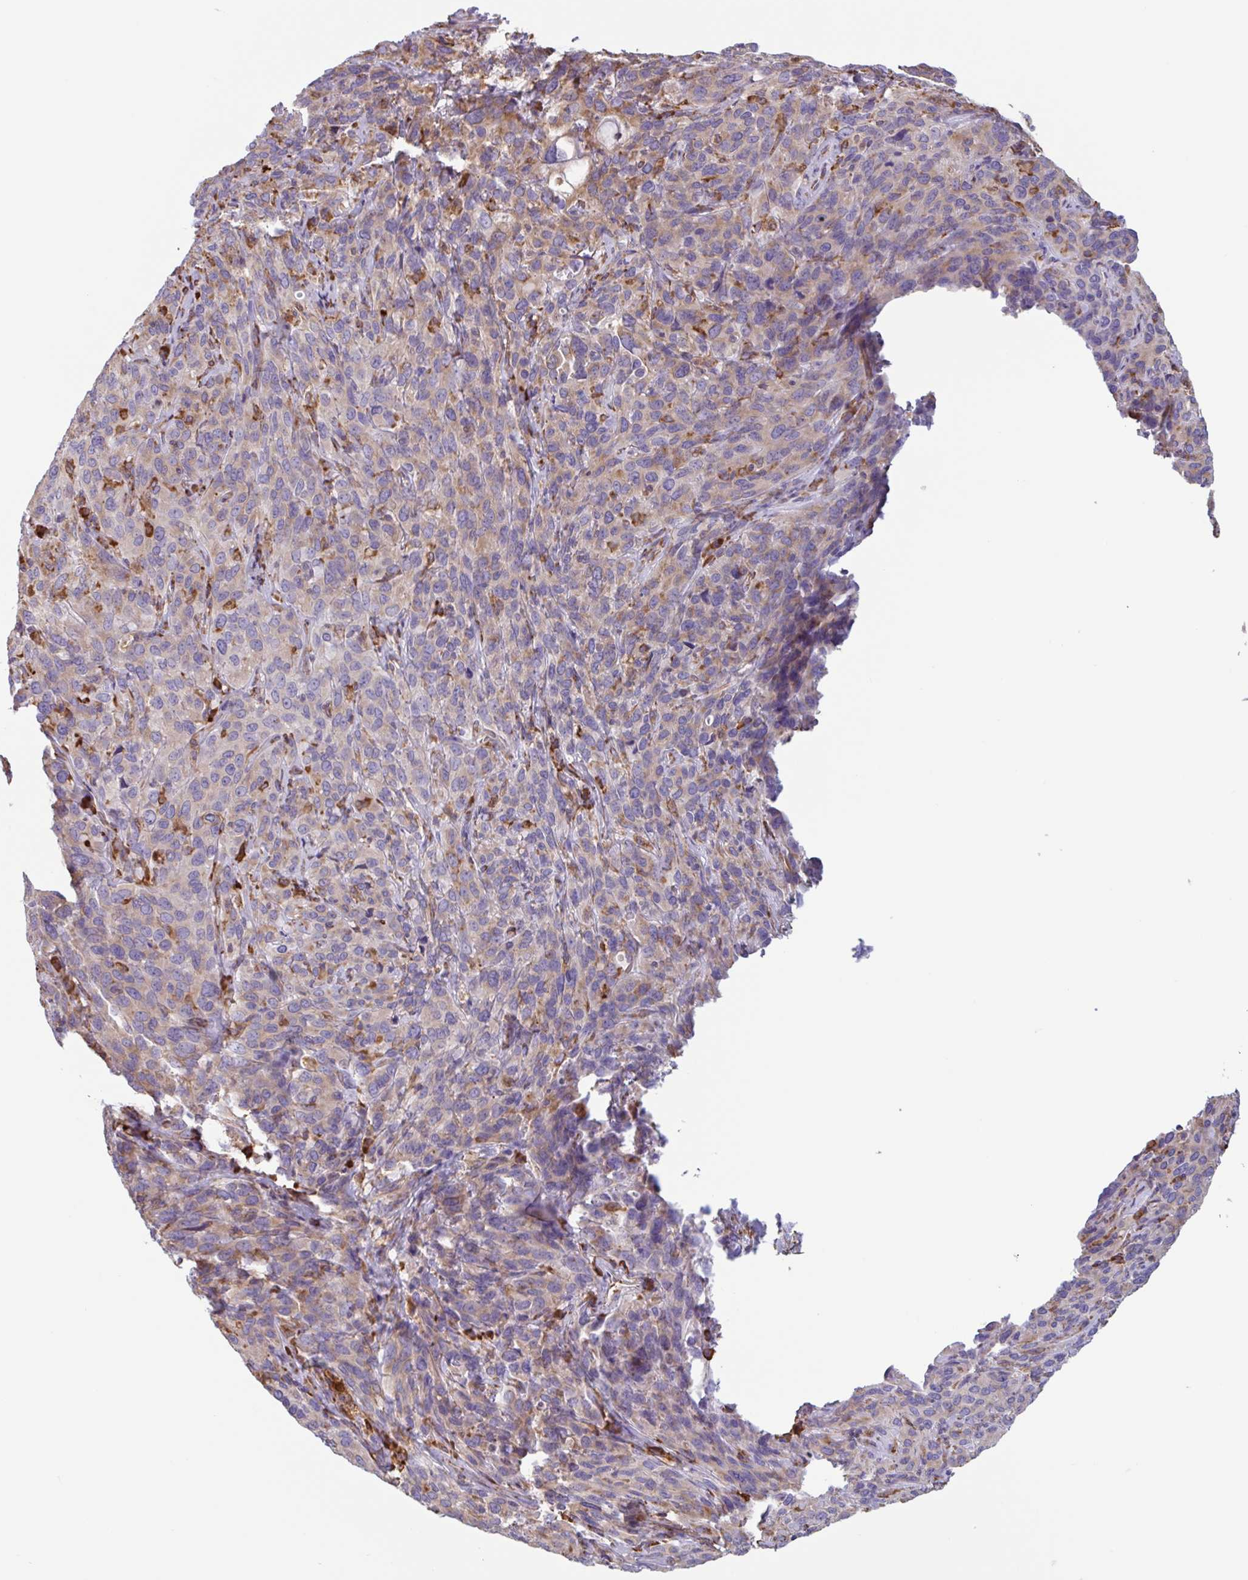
{"staining": {"intensity": "moderate", "quantity": "<25%", "location": "cytoplasmic/membranous"}, "tissue": "cervical cancer", "cell_type": "Tumor cells", "image_type": "cancer", "snomed": [{"axis": "morphology", "description": "Squamous cell carcinoma, NOS"}, {"axis": "topography", "description": "Cervix"}], "caption": "Approximately <25% of tumor cells in human cervical cancer display moderate cytoplasmic/membranous protein expression as visualized by brown immunohistochemical staining.", "gene": "DOK4", "patient": {"sex": "female", "age": 51}}